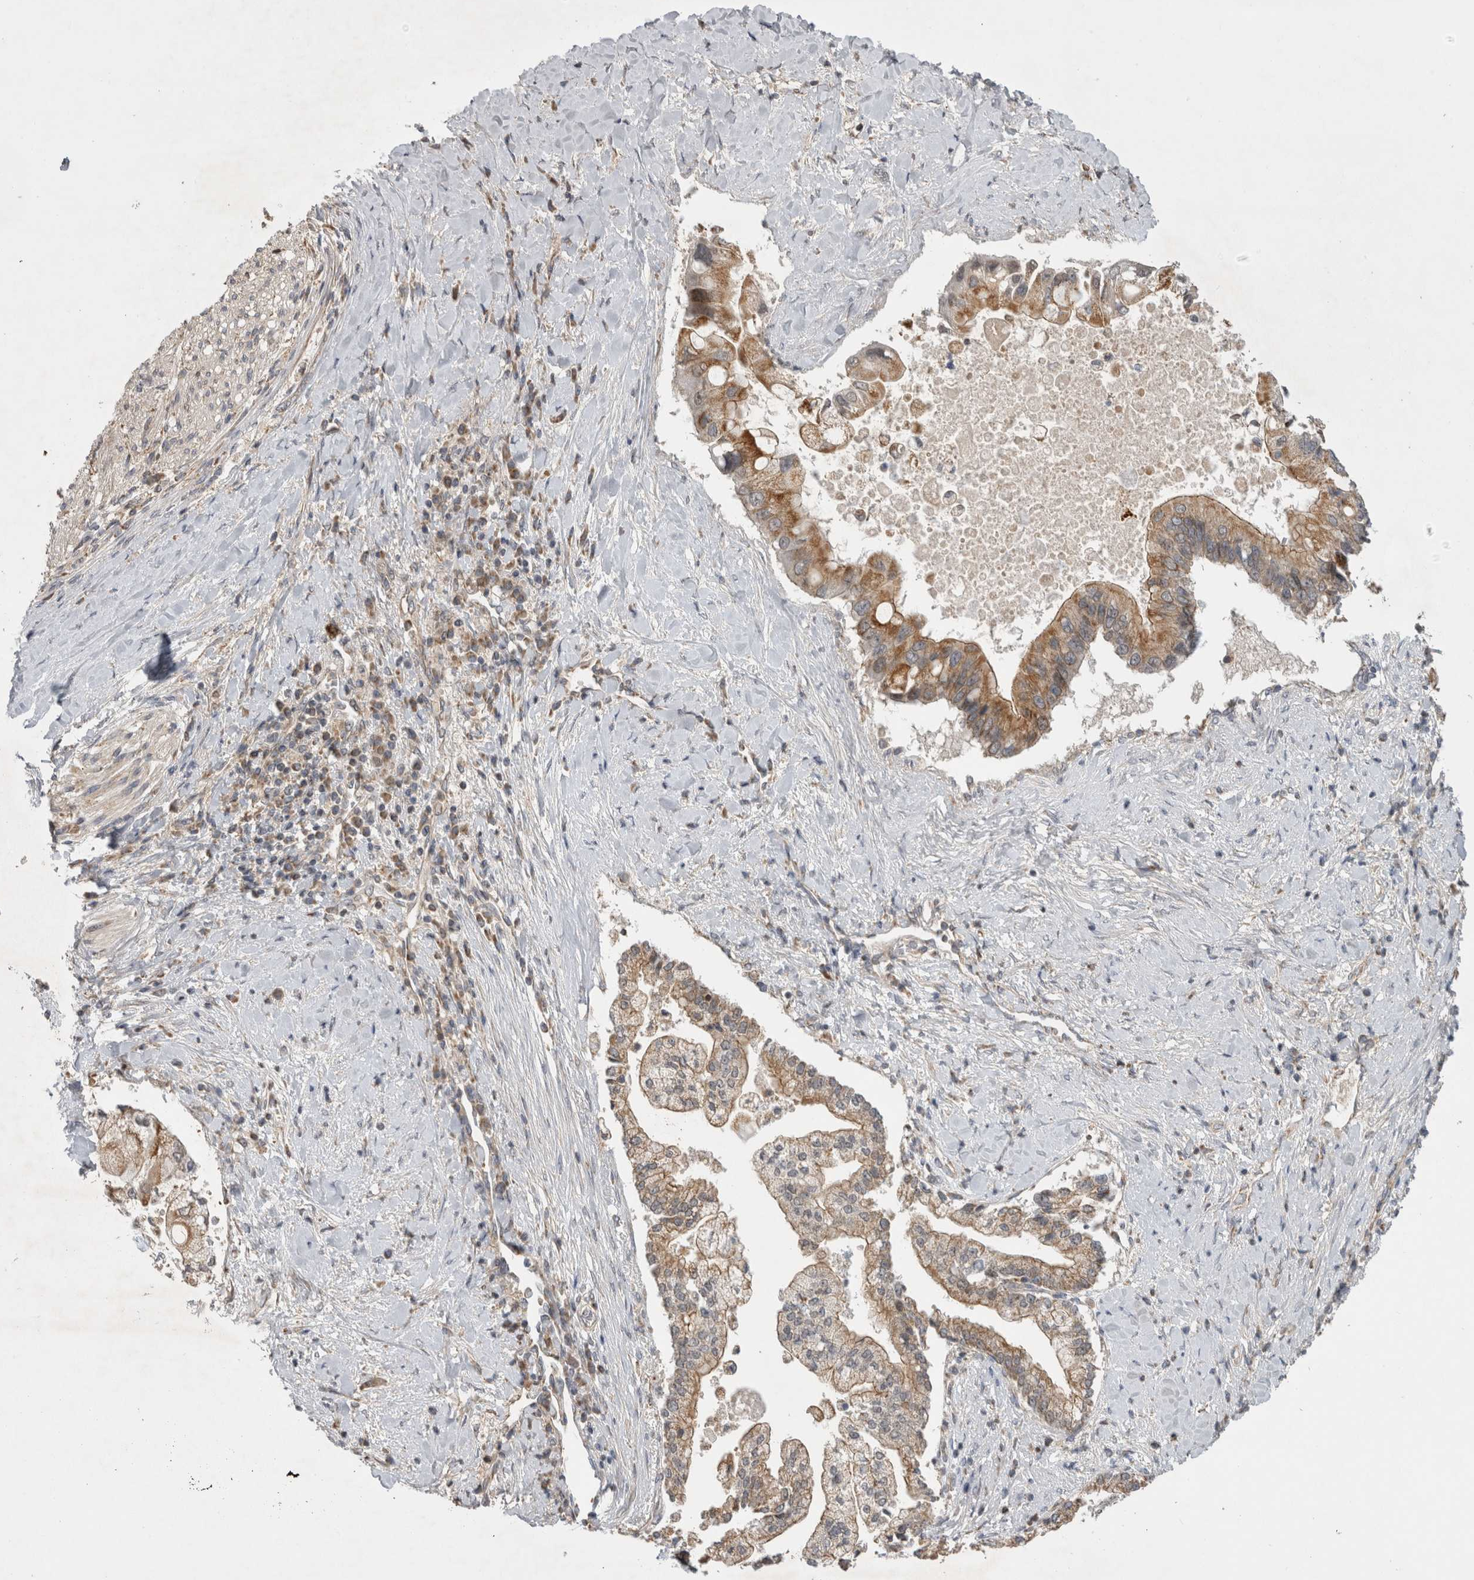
{"staining": {"intensity": "moderate", "quantity": ">75%", "location": "cytoplasmic/membranous"}, "tissue": "liver cancer", "cell_type": "Tumor cells", "image_type": "cancer", "snomed": [{"axis": "morphology", "description": "Cholangiocarcinoma"}, {"axis": "topography", "description": "Liver"}], "caption": "This histopathology image reveals cholangiocarcinoma (liver) stained with immunohistochemistry to label a protein in brown. The cytoplasmic/membranous of tumor cells show moderate positivity for the protein. Nuclei are counter-stained blue.", "gene": "KCNIP1", "patient": {"sex": "male", "age": 50}}